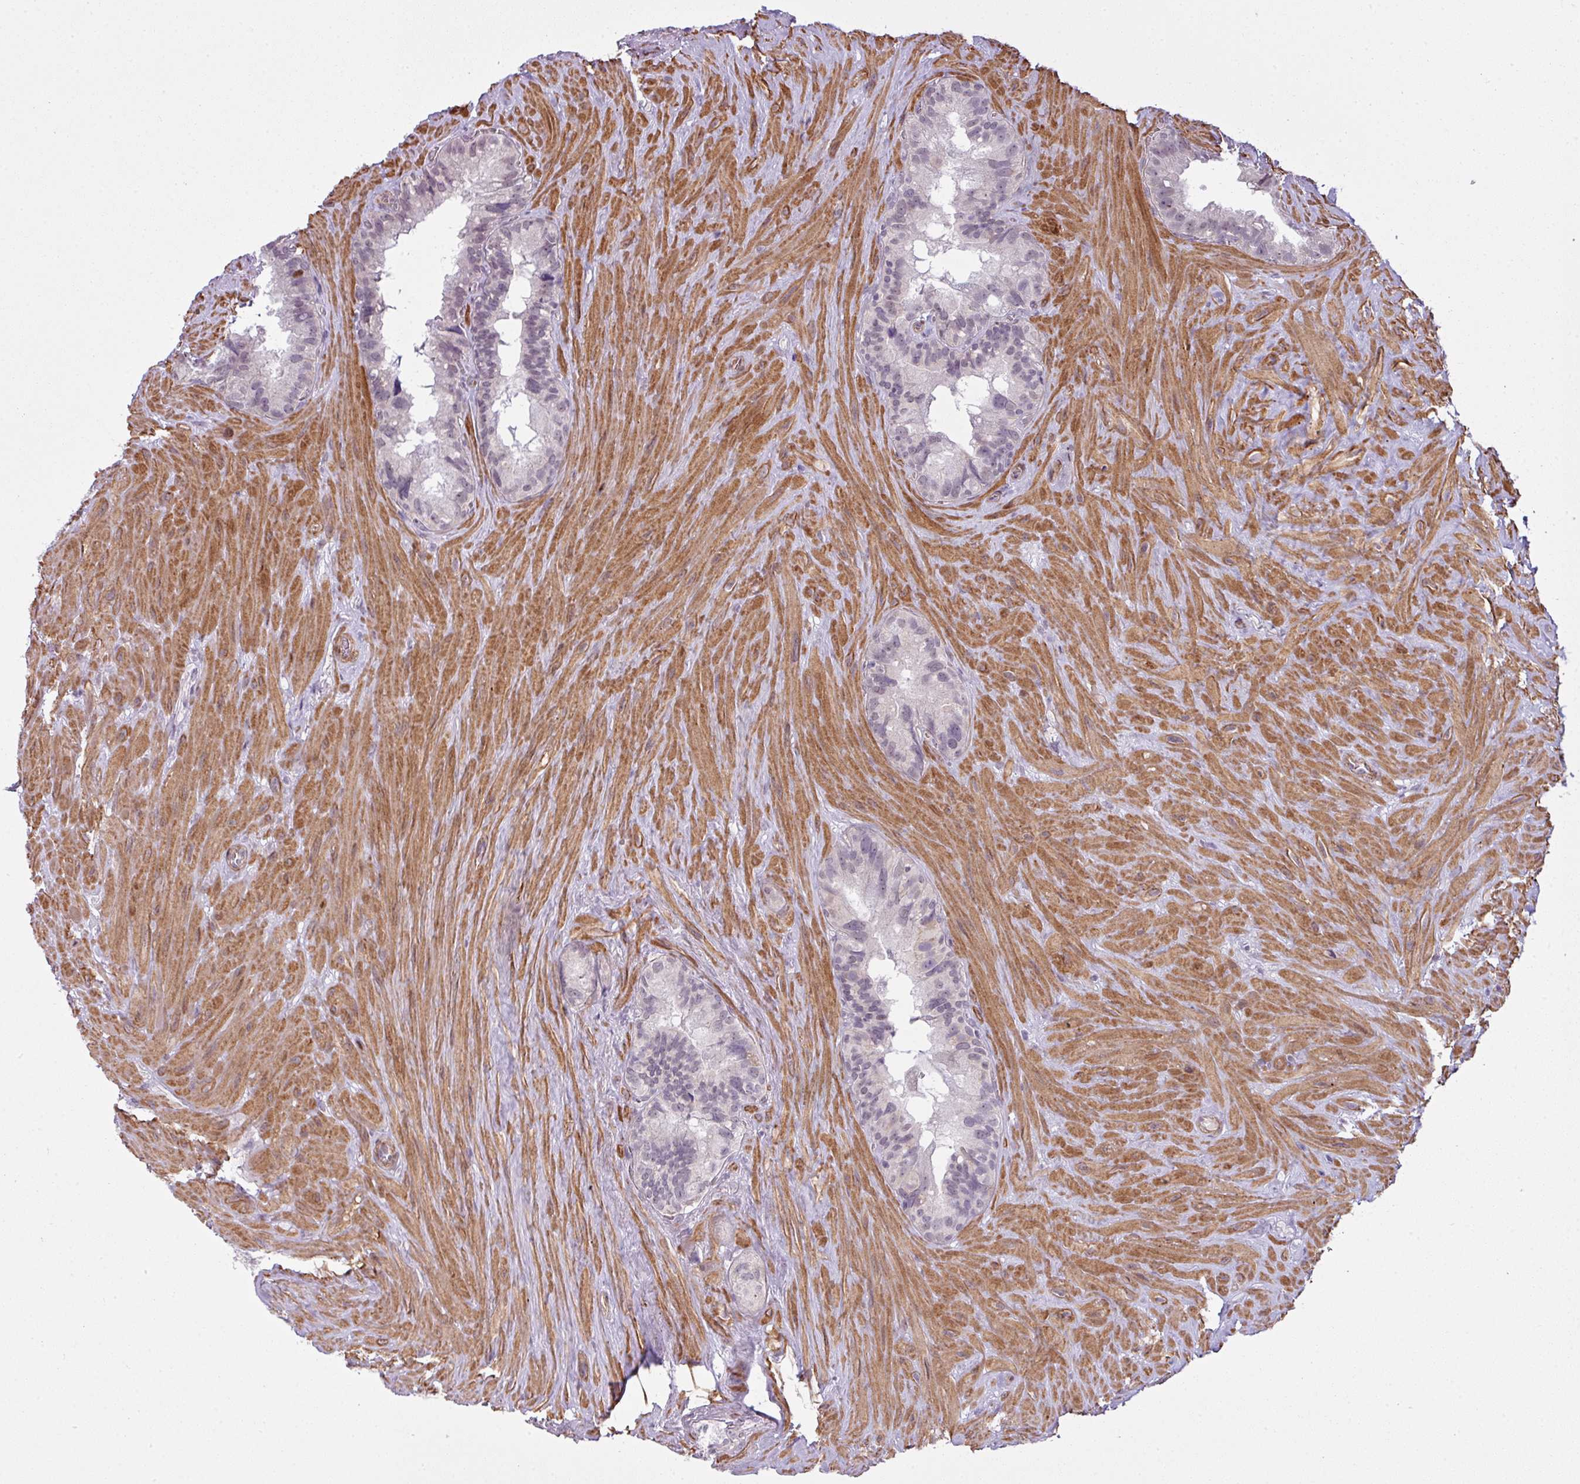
{"staining": {"intensity": "moderate", "quantity": "<25%", "location": "nuclear"}, "tissue": "seminal vesicle", "cell_type": "Glandular cells", "image_type": "normal", "snomed": [{"axis": "morphology", "description": "Normal tissue, NOS"}, {"axis": "topography", "description": "Seminal veicle"}], "caption": "Protein expression by immunohistochemistry (IHC) demonstrates moderate nuclear positivity in approximately <25% of glandular cells in benign seminal vesicle. Immunohistochemistry stains the protein in brown and the nuclei are stained blue.", "gene": "ZNF688", "patient": {"sex": "male", "age": 68}}